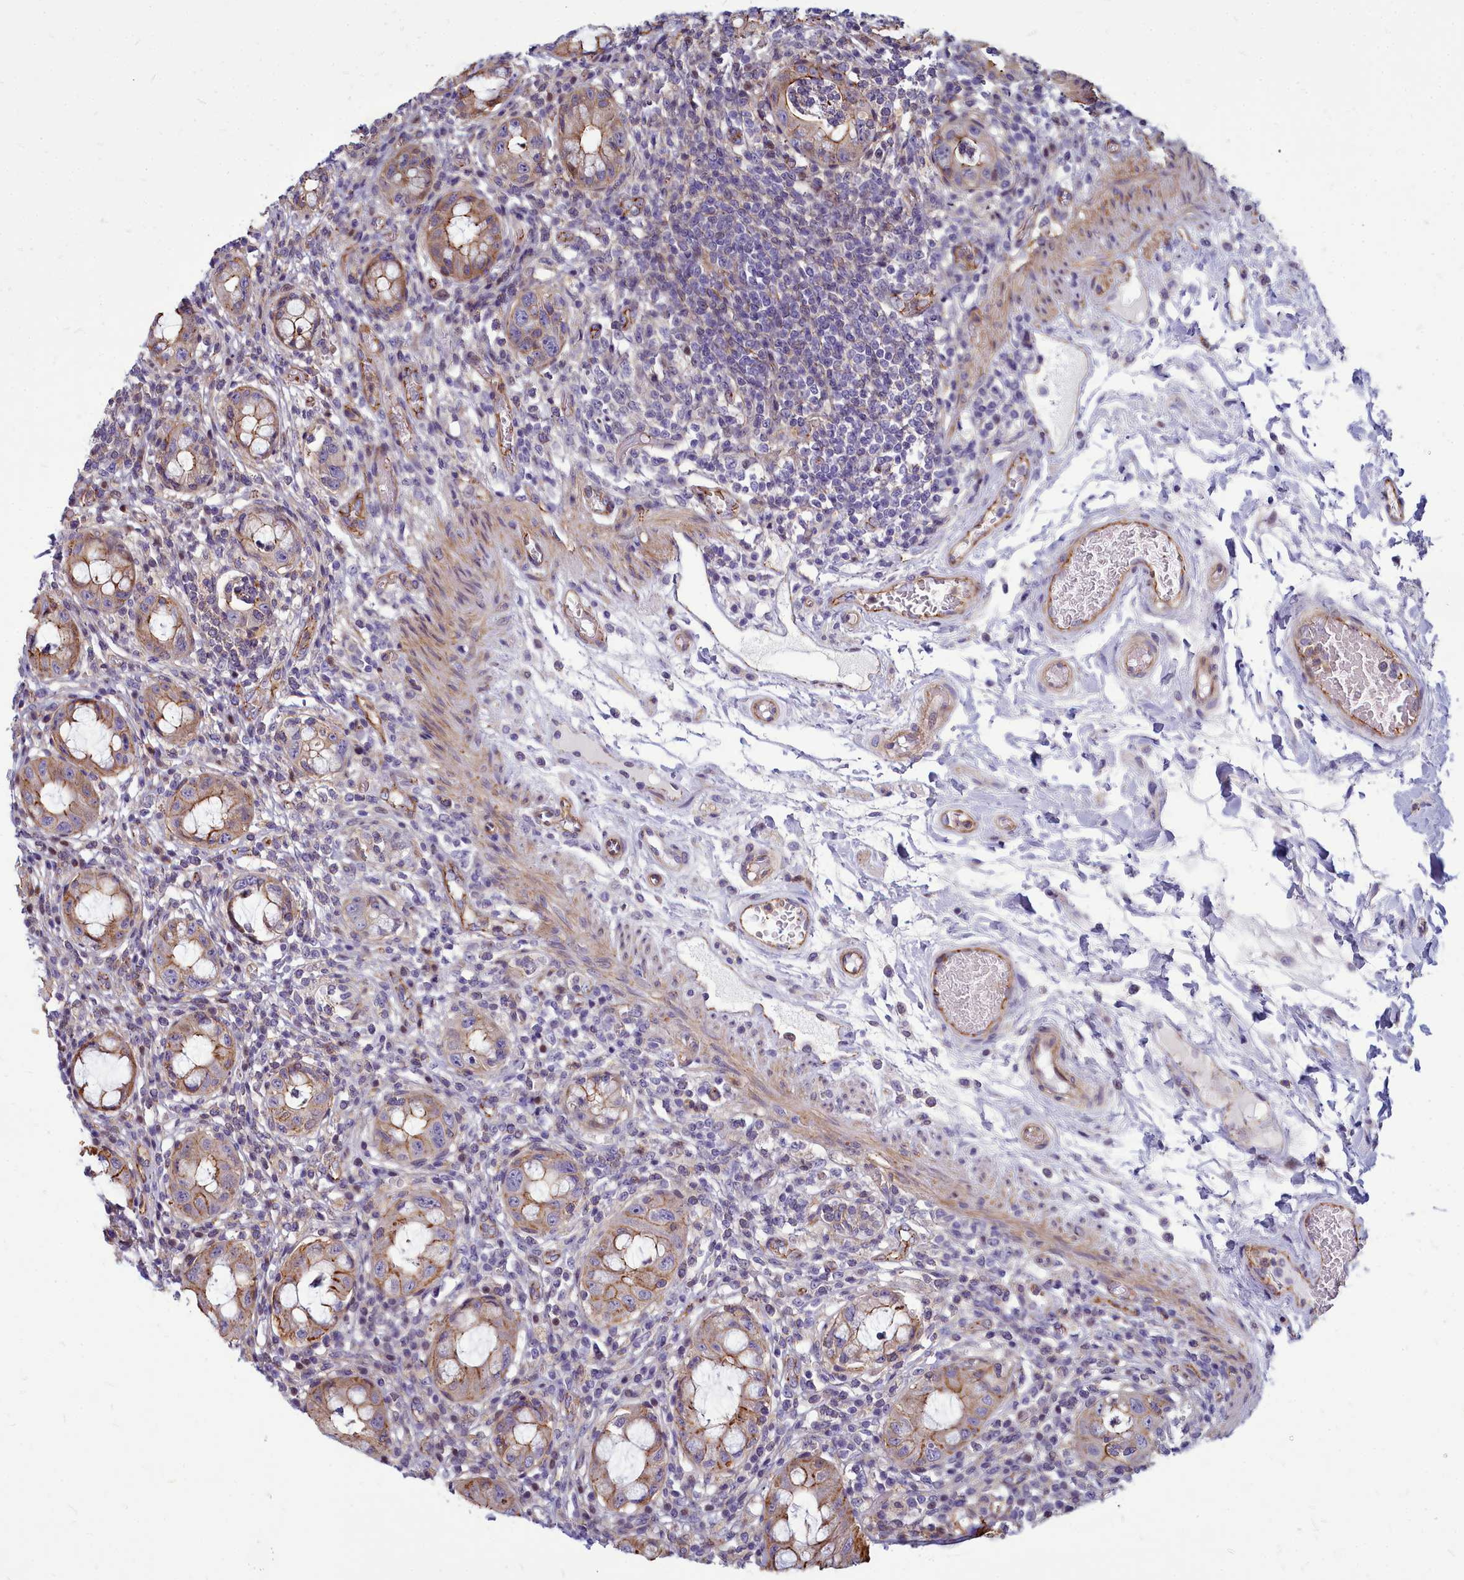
{"staining": {"intensity": "moderate", "quantity": ">75%", "location": "cytoplasmic/membranous"}, "tissue": "rectum", "cell_type": "Glandular cells", "image_type": "normal", "snomed": [{"axis": "morphology", "description": "Normal tissue, NOS"}, {"axis": "topography", "description": "Rectum"}], "caption": "Protein expression analysis of unremarkable rectum demonstrates moderate cytoplasmic/membranous positivity in about >75% of glandular cells.", "gene": "TTC5", "patient": {"sex": "female", "age": 57}}